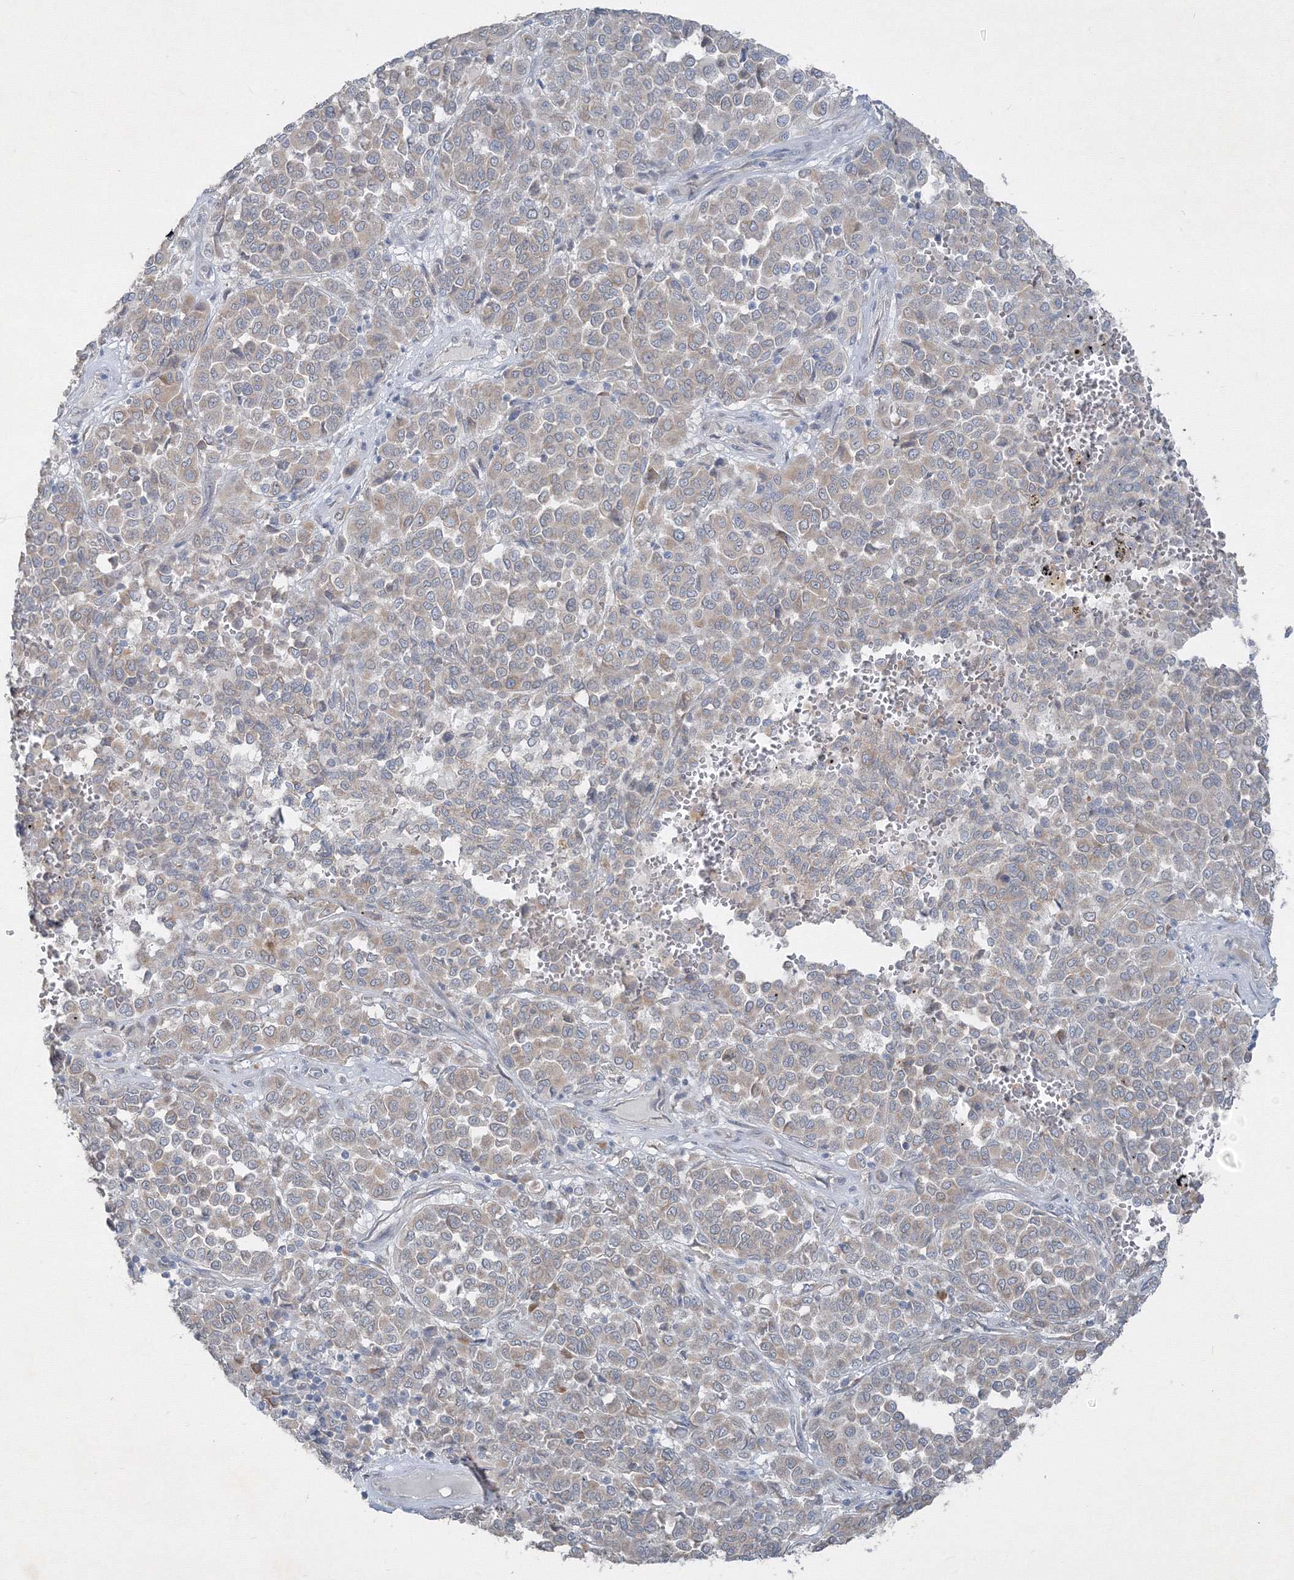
{"staining": {"intensity": "weak", "quantity": "<25%", "location": "cytoplasmic/membranous"}, "tissue": "melanoma", "cell_type": "Tumor cells", "image_type": "cancer", "snomed": [{"axis": "morphology", "description": "Malignant melanoma, Metastatic site"}, {"axis": "topography", "description": "Pancreas"}], "caption": "High power microscopy photomicrograph of an immunohistochemistry micrograph of melanoma, revealing no significant expression in tumor cells.", "gene": "IFNAR1", "patient": {"sex": "female", "age": 30}}